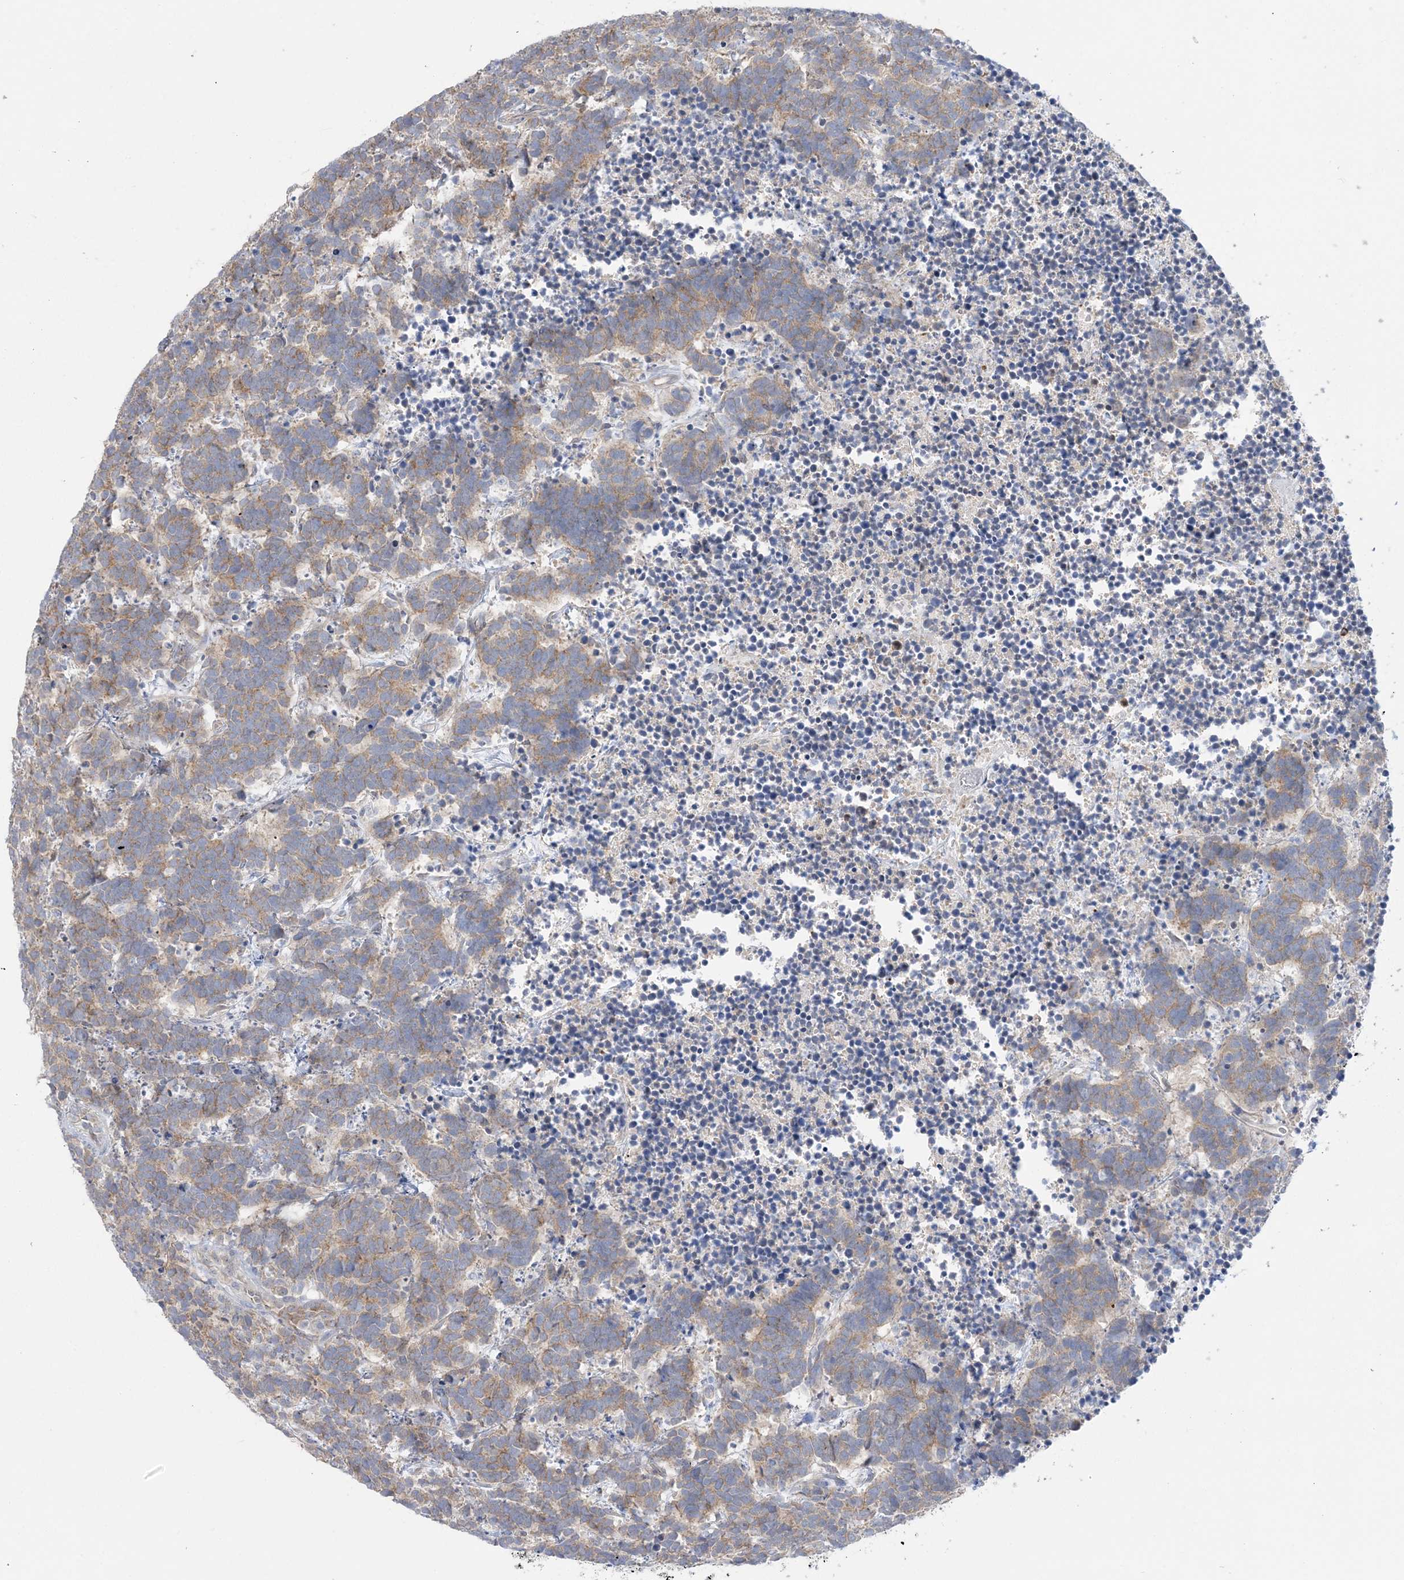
{"staining": {"intensity": "moderate", "quantity": ">75%", "location": "cytoplasmic/membranous"}, "tissue": "carcinoid", "cell_type": "Tumor cells", "image_type": "cancer", "snomed": [{"axis": "morphology", "description": "Carcinoma, NOS"}, {"axis": "morphology", "description": "Carcinoid, malignant, NOS"}, {"axis": "topography", "description": "Urinary bladder"}], "caption": "Approximately >75% of tumor cells in human carcinoma reveal moderate cytoplasmic/membranous protein expression as visualized by brown immunohistochemical staining.", "gene": "MMADHC", "patient": {"sex": "male", "age": 57}}